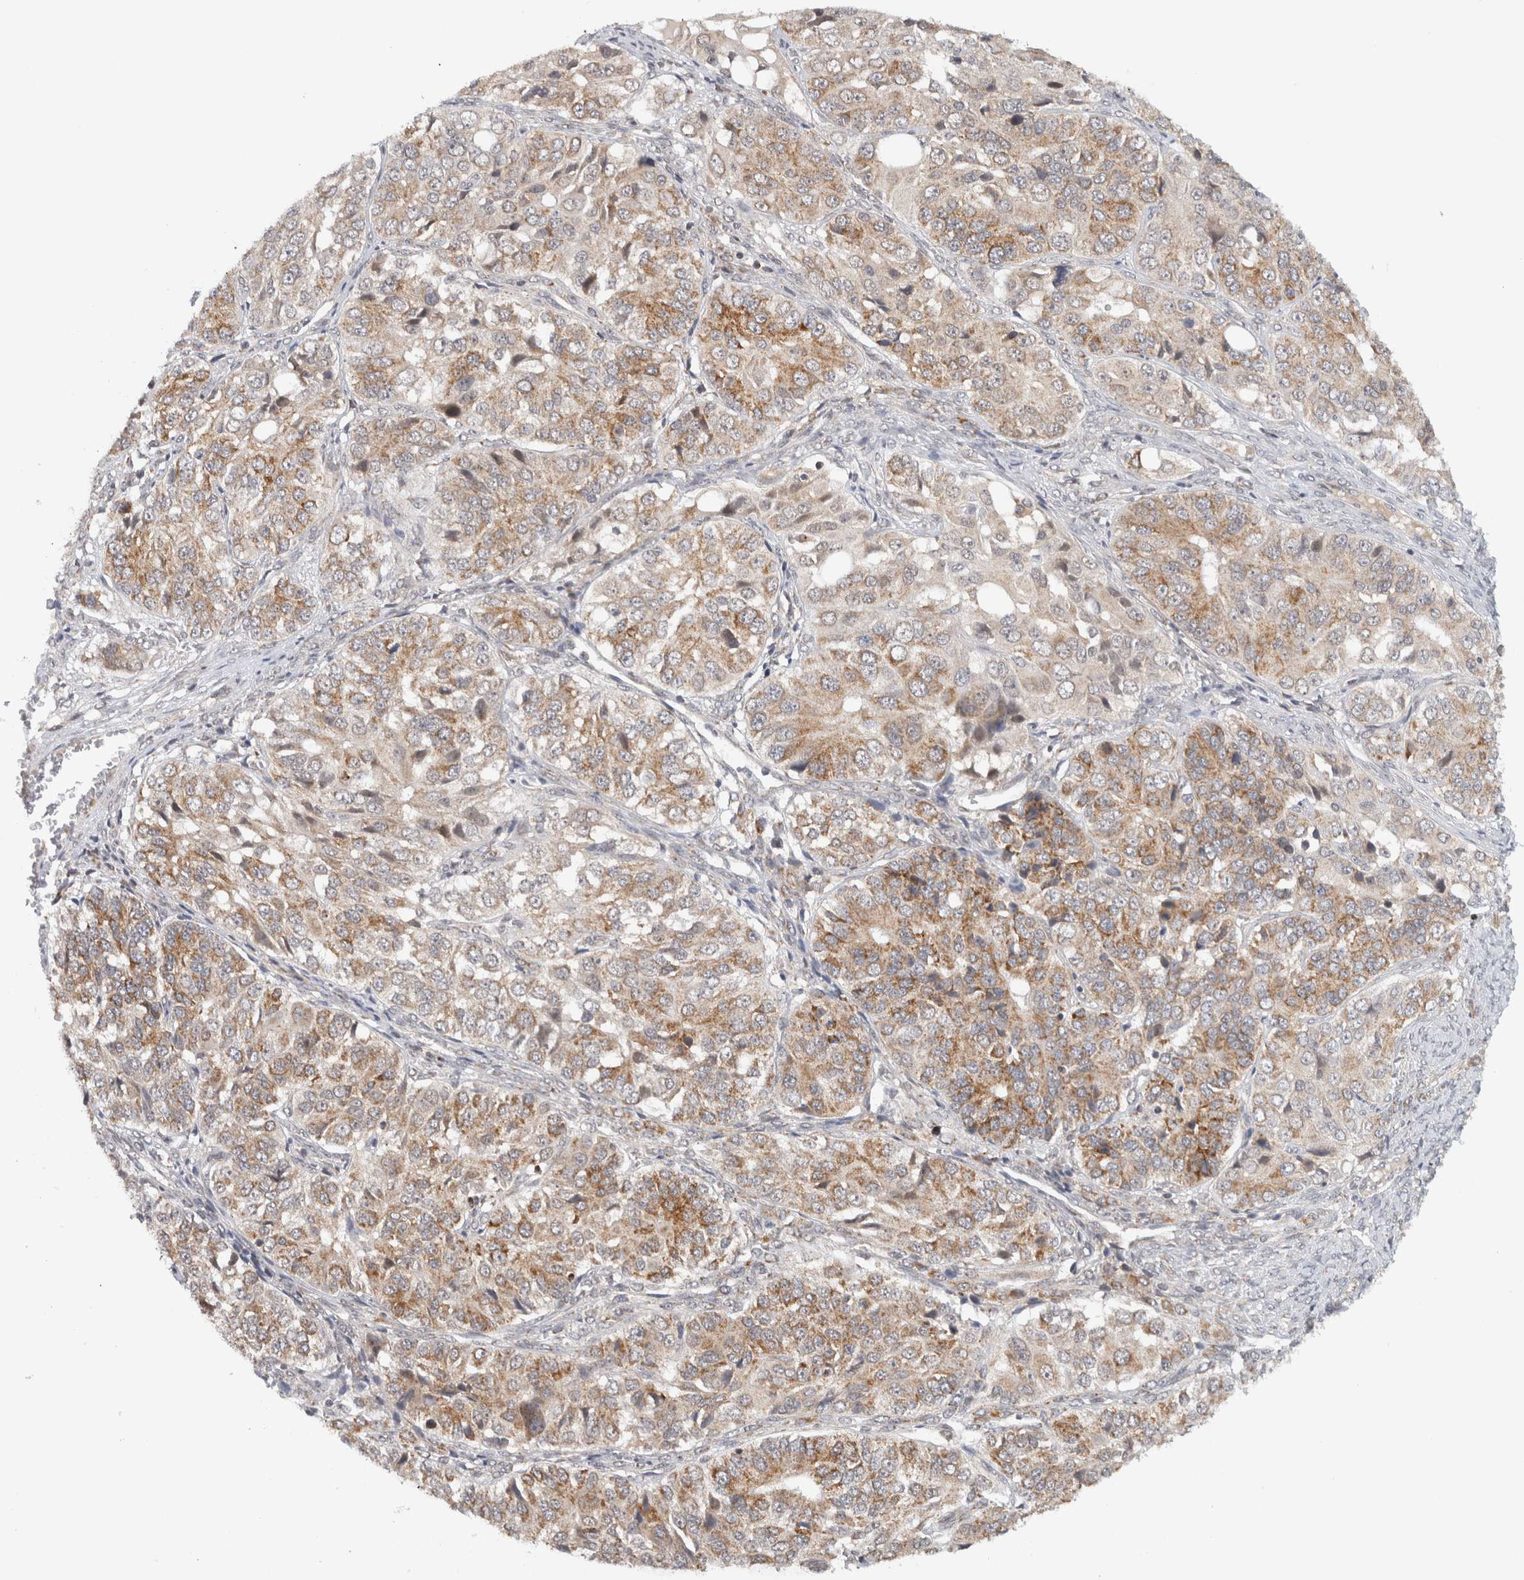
{"staining": {"intensity": "moderate", "quantity": ">75%", "location": "cytoplasmic/membranous"}, "tissue": "ovarian cancer", "cell_type": "Tumor cells", "image_type": "cancer", "snomed": [{"axis": "morphology", "description": "Carcinoma, endometroid"}, {"axis": "topography", "description": "Ovary"}], "caption": "High-power microscopy captured an IHC micrograph of ovarian cancer (endometroid carcinoma), revealing moderate cytoplasmic/membranous staining in approximately >75% of tumor cells.", "gene": "CMC2", "patient": {"sex": "female", "age": 51}}